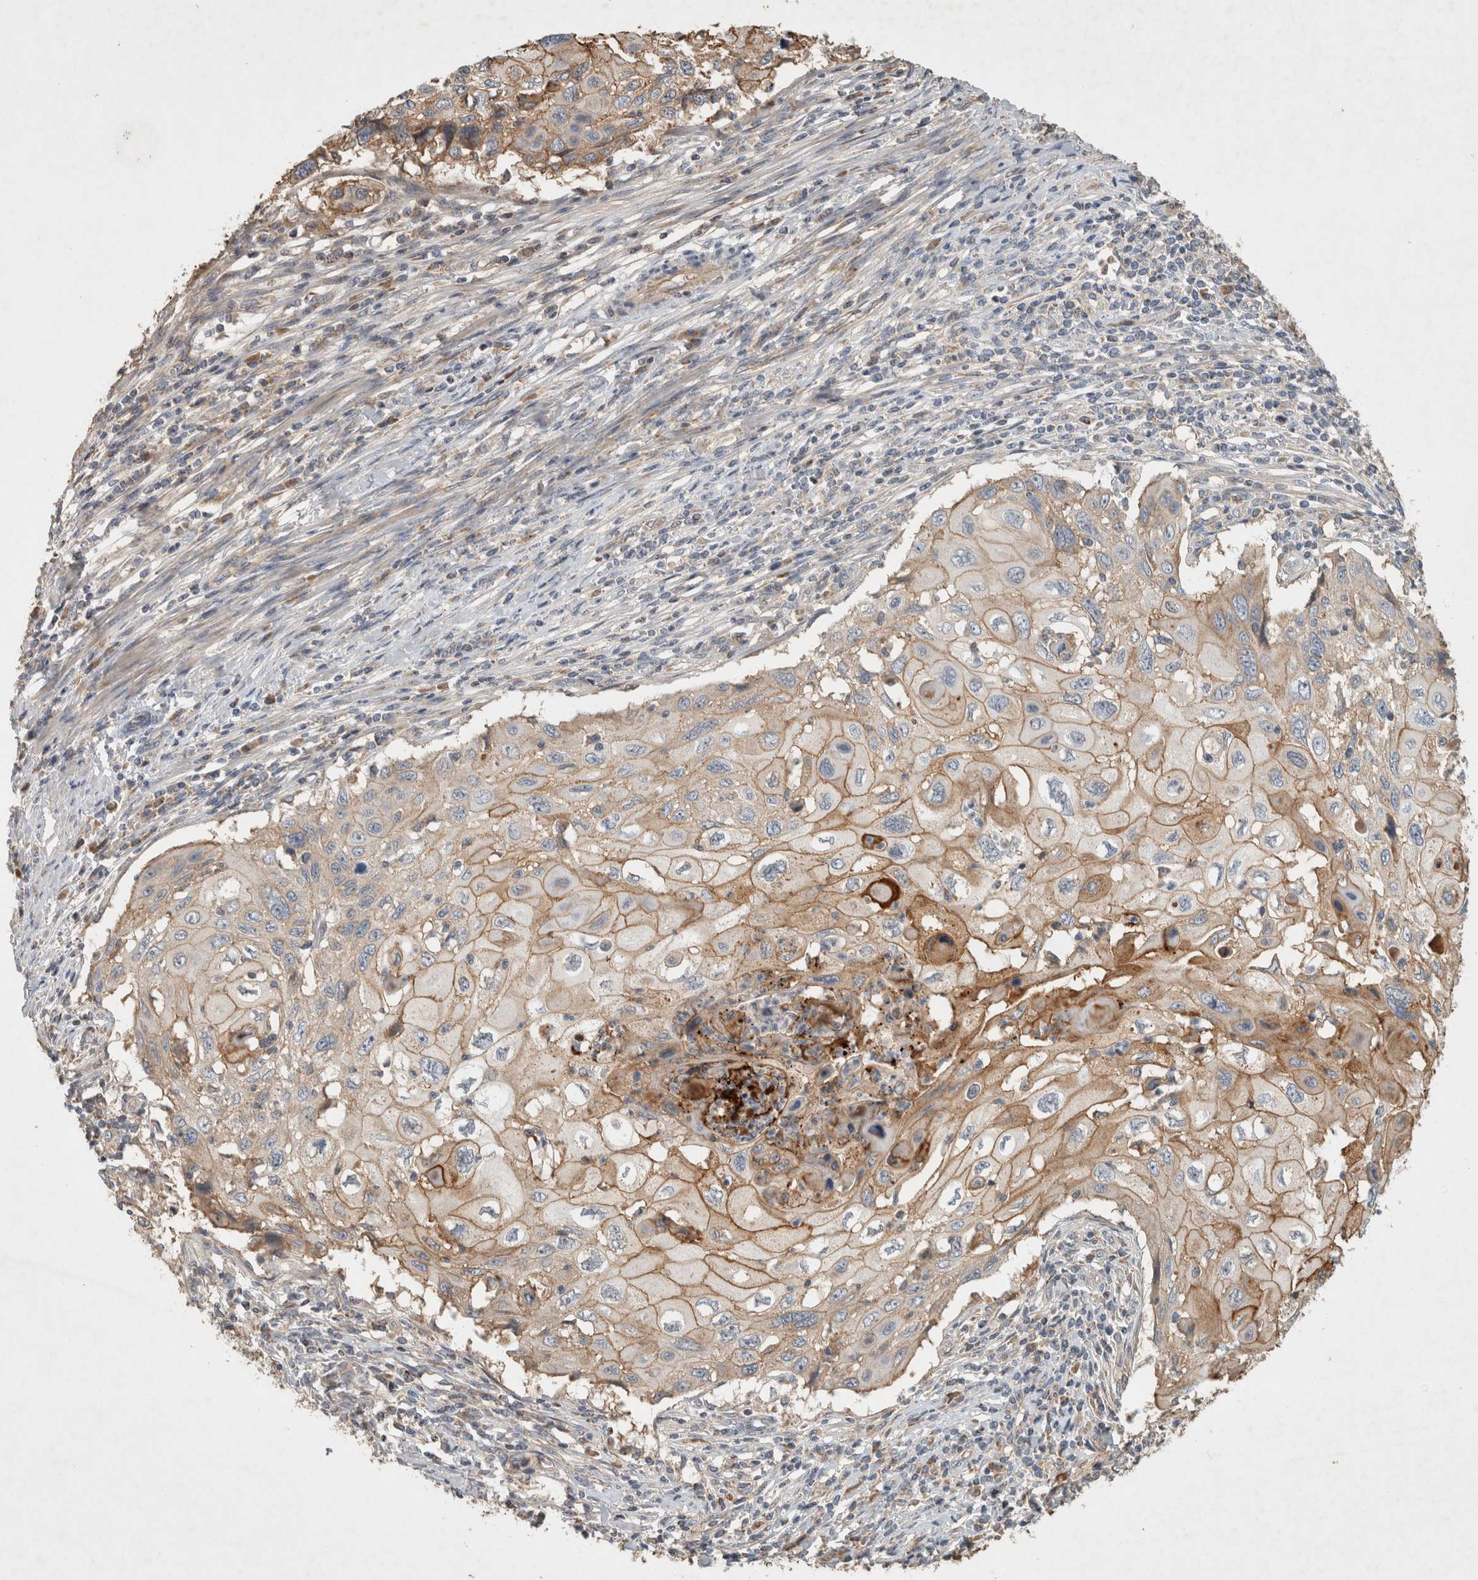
{"staining": {"intensity": "moderate", "quantity": "25%-75%", "location": "cytoplasmic/membranous"}, "tissue": "cervical cancer", "cell_type": "Tumor cells", "image_type": "cancer", "snomed": [{"axis": "morphology", "description": "Squamous cell carcinoma, NOS"}, {"axis": "topography", "description": "Cervix"}], "caption": "Squamous cell carcinoma (cervical) stained with a brown dye shows moderate cytoplasmic/membranous positive positivity in about 25%-75% of tumor cells.", "gene": "SERAC1", "patient": {"sex": "female", "age": 70}}